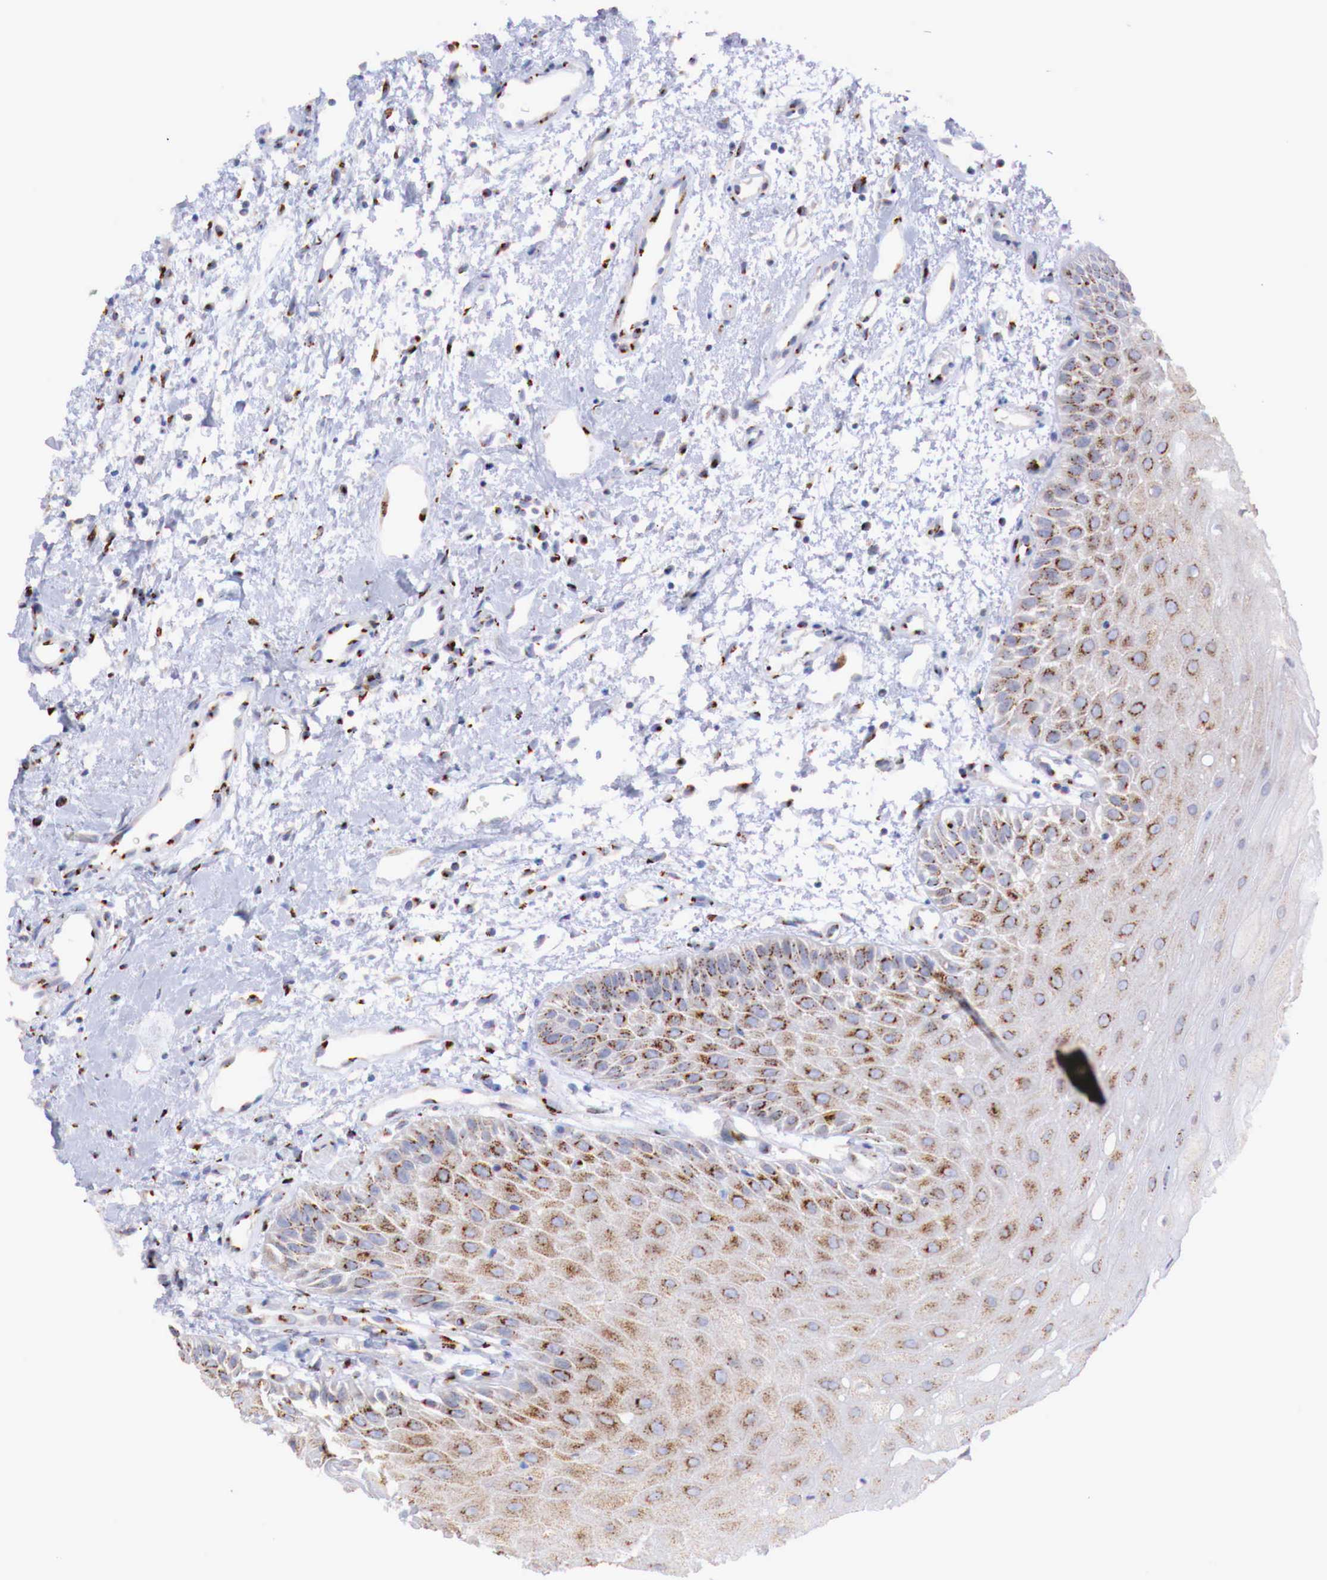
{"staining": {"intensity": "strong", "quantity": ">75%", "location": "cytoplasmic/membranous"}, "tissue": "oral mucosa", "cell_type": "Squamous epithelial cells", "image_type": "normal", "snomed": [{"axis": "morphology", "description": "Normal tissue, NOS"}, {"axis": "topography", "description": "Oral tissue"}], "caption": "A brown stain labels strong cytoplasmic/membranous positivity of a protein in squamous epithelial cells of normal human oral mucosa. The protein is stained brown, and the nuclei are stained in blue (DAB IHC with brightfield microscopy, high magnification).", "gene": "SYAP1", "patient": {"sex": "male", "age": 54}}